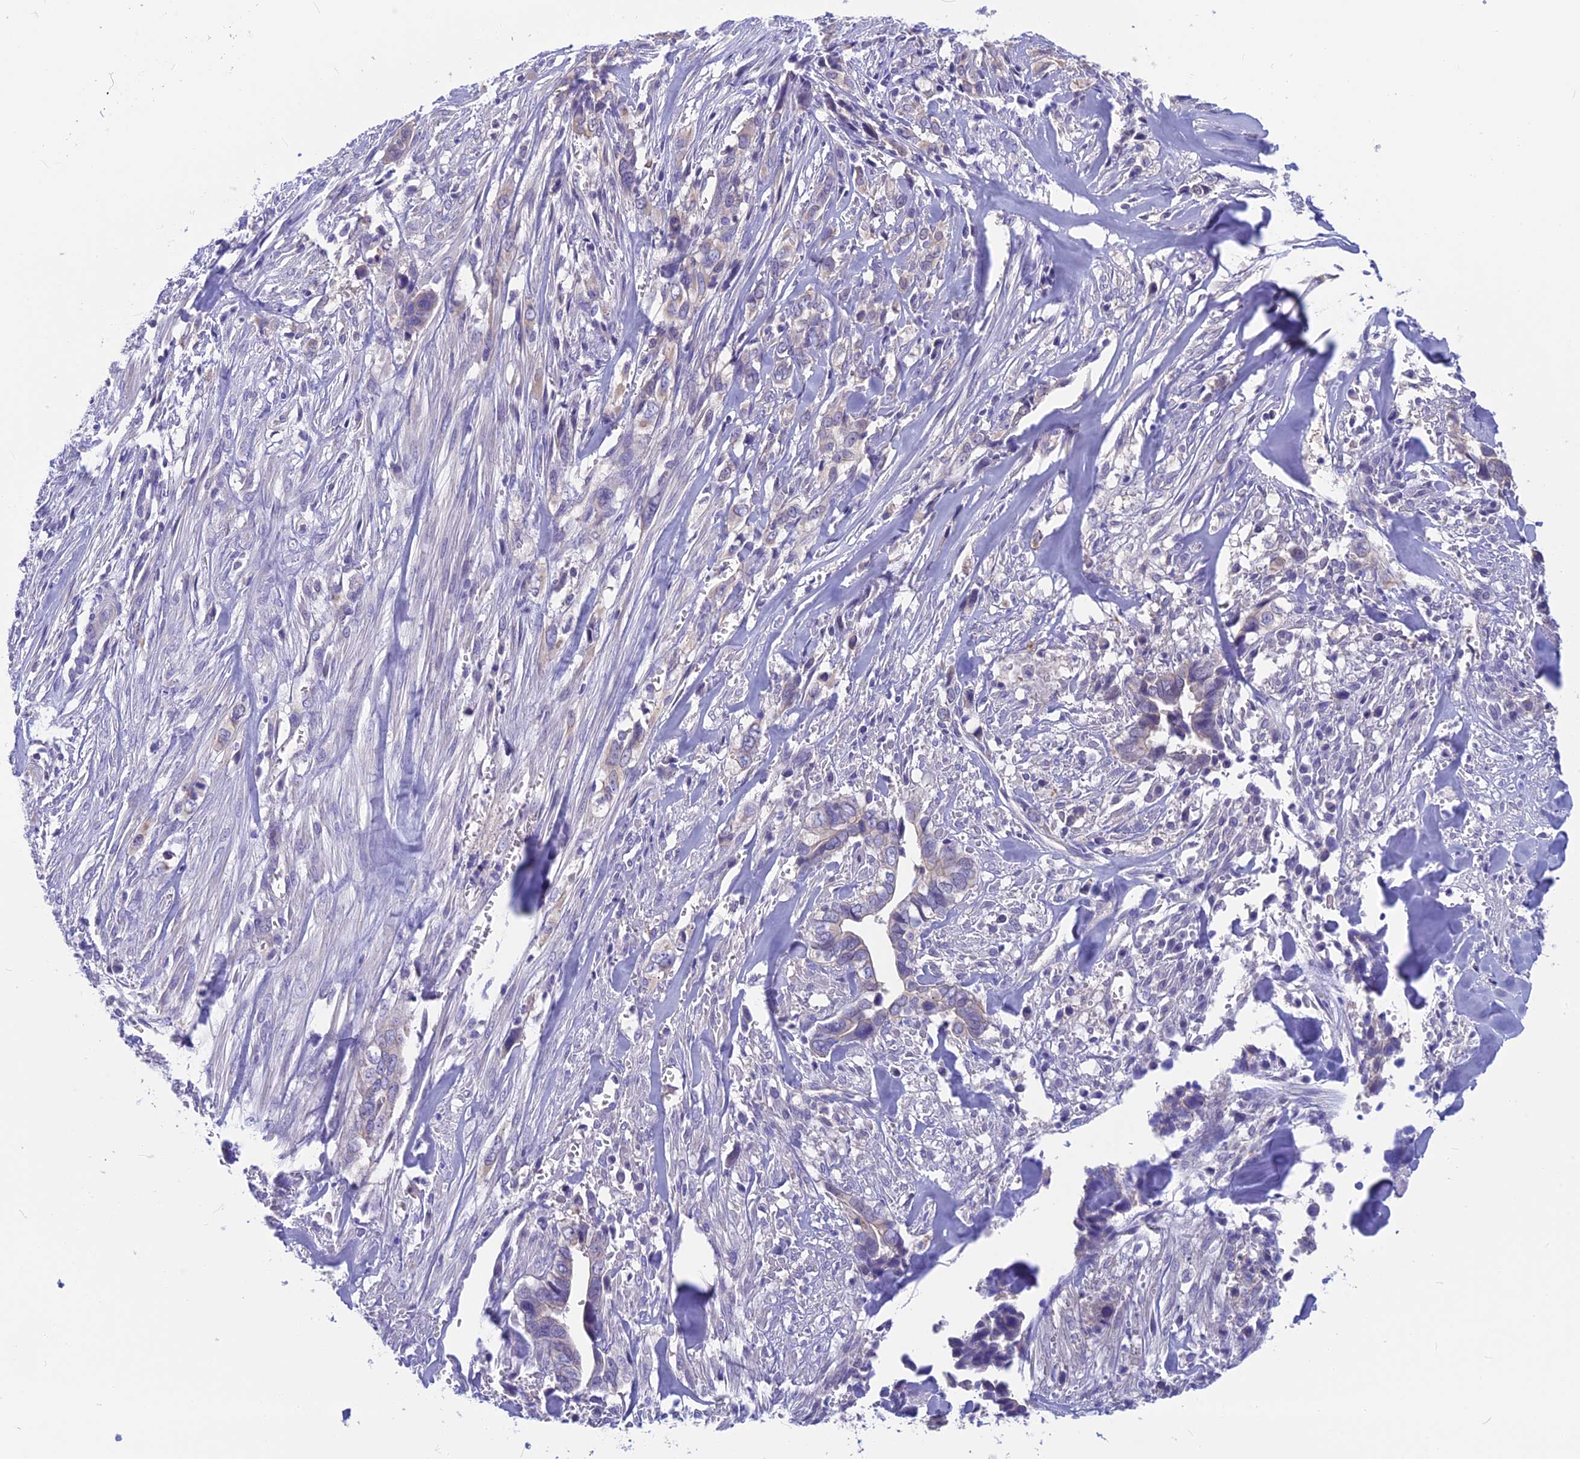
{"staining": {"intensity": "negative", "quantity": "none", "location": "none"}, "tissue": "liver cancer", "cell_type": "Tumor cells", "image_type": "cancer", "snomed": [{"axis": "morphology", "description": "Cholangiocarcinoma"}, {"axis": "topography", "description": "Liver"}], "caption": "Human liver cancer stained for a protein using immunohistochemistry reveals no positivity in tumor cells.", "gene": "SNAP91", "patient": {"sex": "female", "age": 79}}